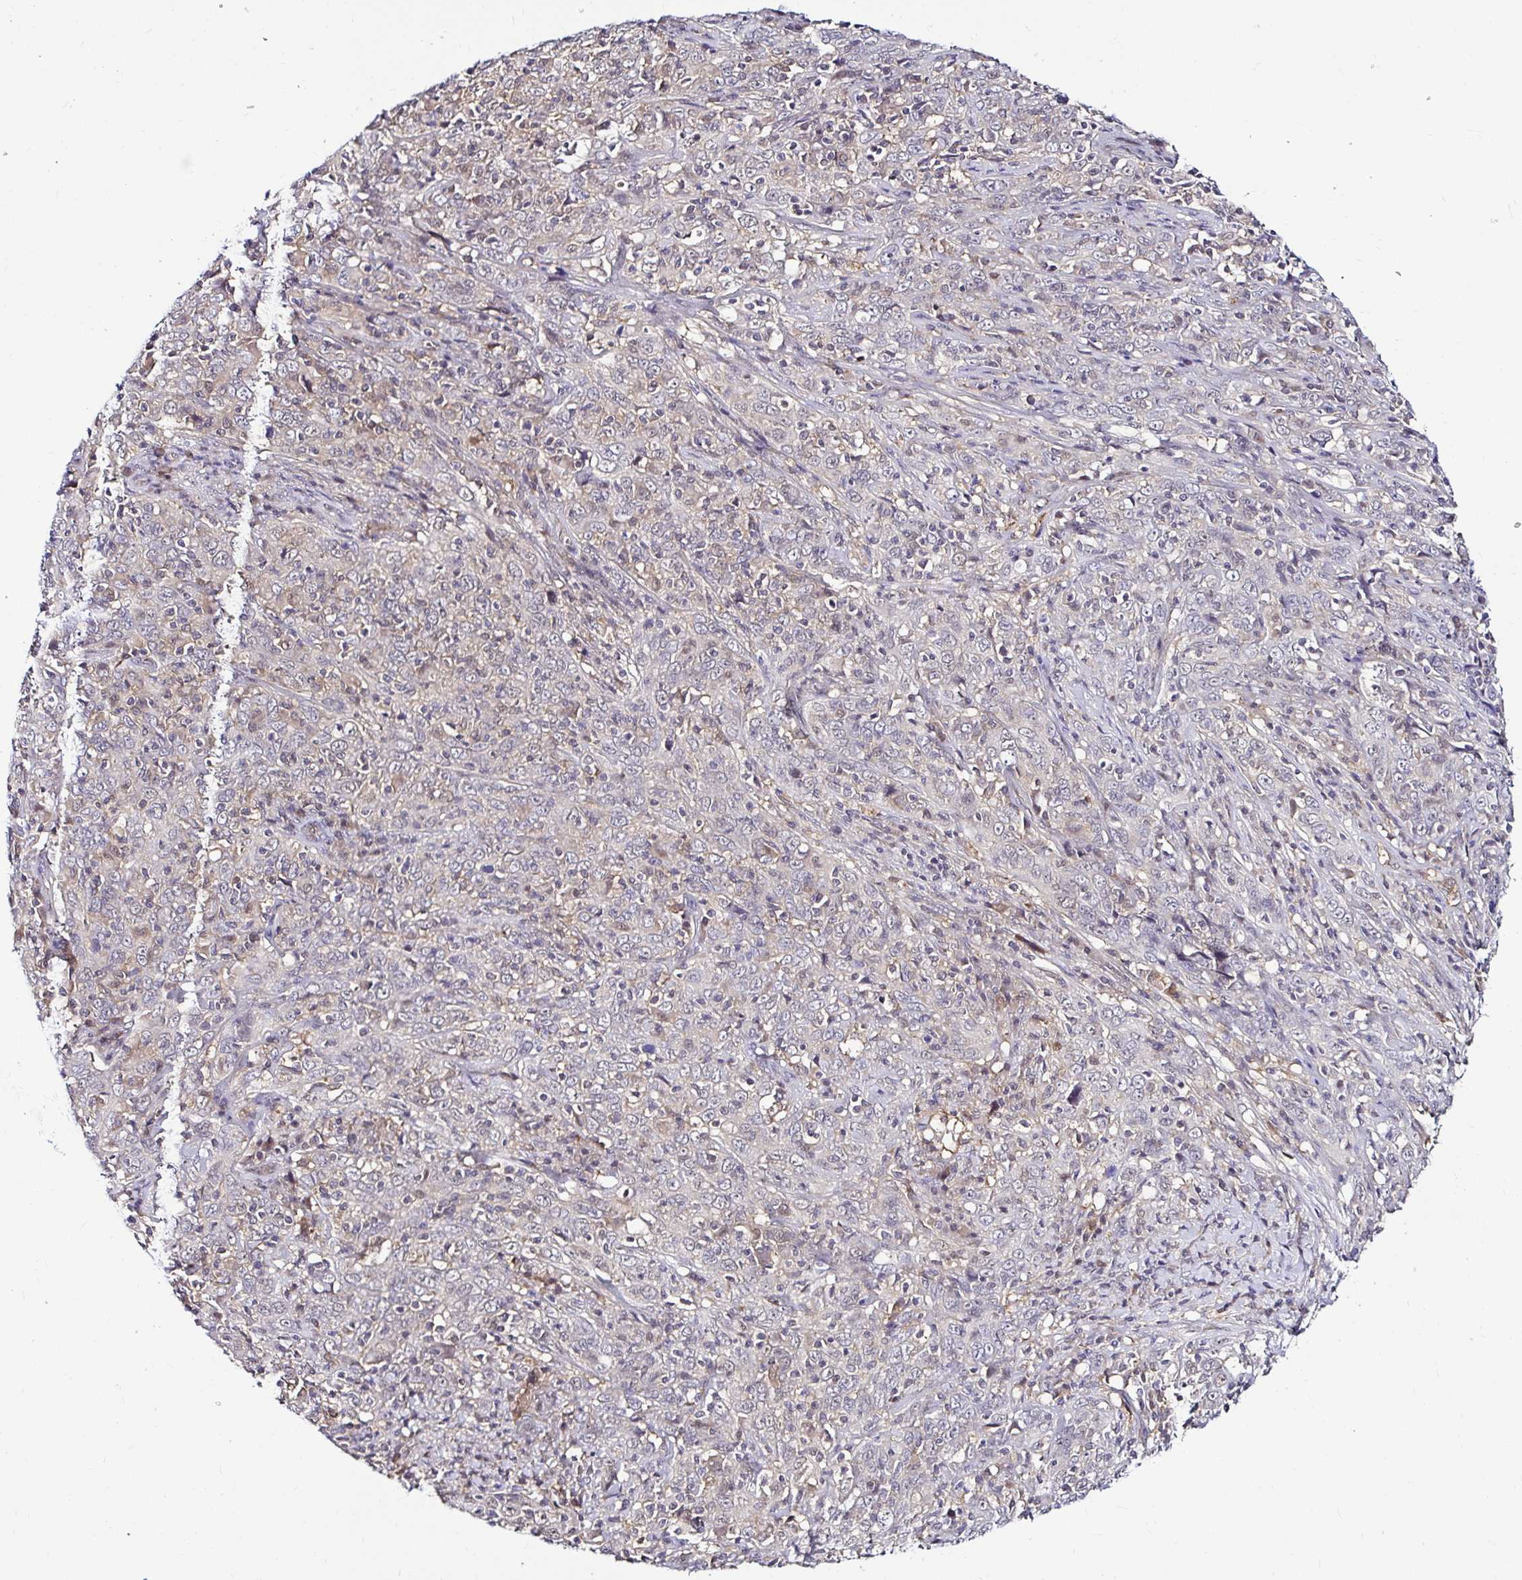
{"staining": {"intensity": "negative", "quantity": "none", "location": "none"}, "tissue": "cervical cancer", "cell_type": "Tumor cells", "image_type": "cancer", "snomed": [{"axis": "morphology", "description": "Squamous cell carcinoma, NOS"}, {"axis": "topography", "description": "Cervix"}], "caption": "The photomicrograph exhibits no staining of tumor cells in cervical cancer (squamous cell carcinoma). Nuclei are stained in blue.", "gene": "PSMD3", "patient": {"sex": "female", "age": 46}}